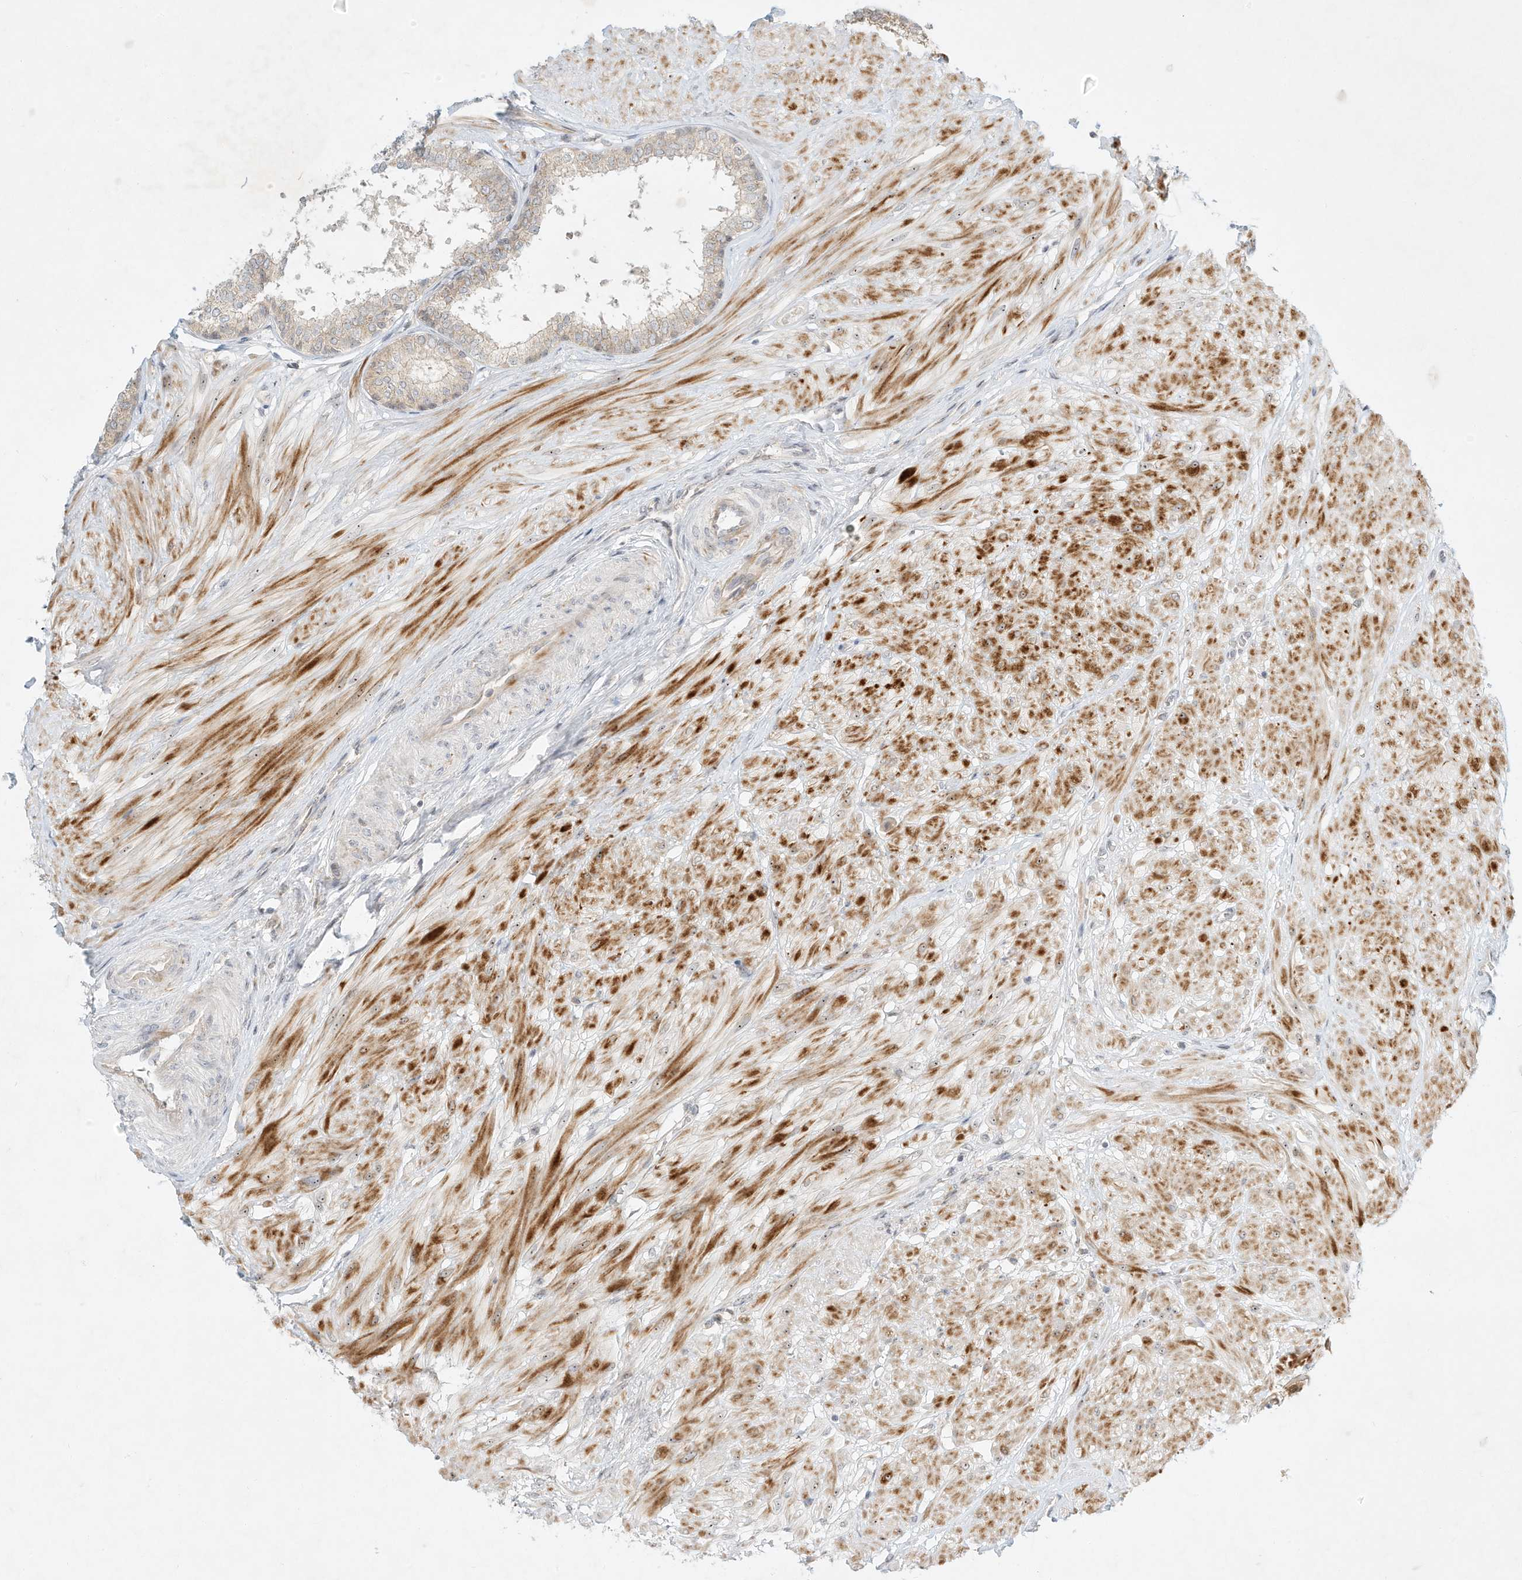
{"staining": {"intensity": "weak", "quantity": "<25%", "location": "cytoplasmic/membranous"}, "tissue": "prostate", "cell_type": "Glandular cells", "image_type": "normal", "snomed": [{"axis": "morphology", "description": "Normal tissue, NOS"}, {"axis": "topography", "description": "Prostate"}], "caption": "Glandular cells are negative for brown protein staining in normal prostate. (Immunohistochemistry (ihc), brightfield microscopy, high magnification).", "gene": "PAK6", "patient": {"sex": "male", "age": 48}}